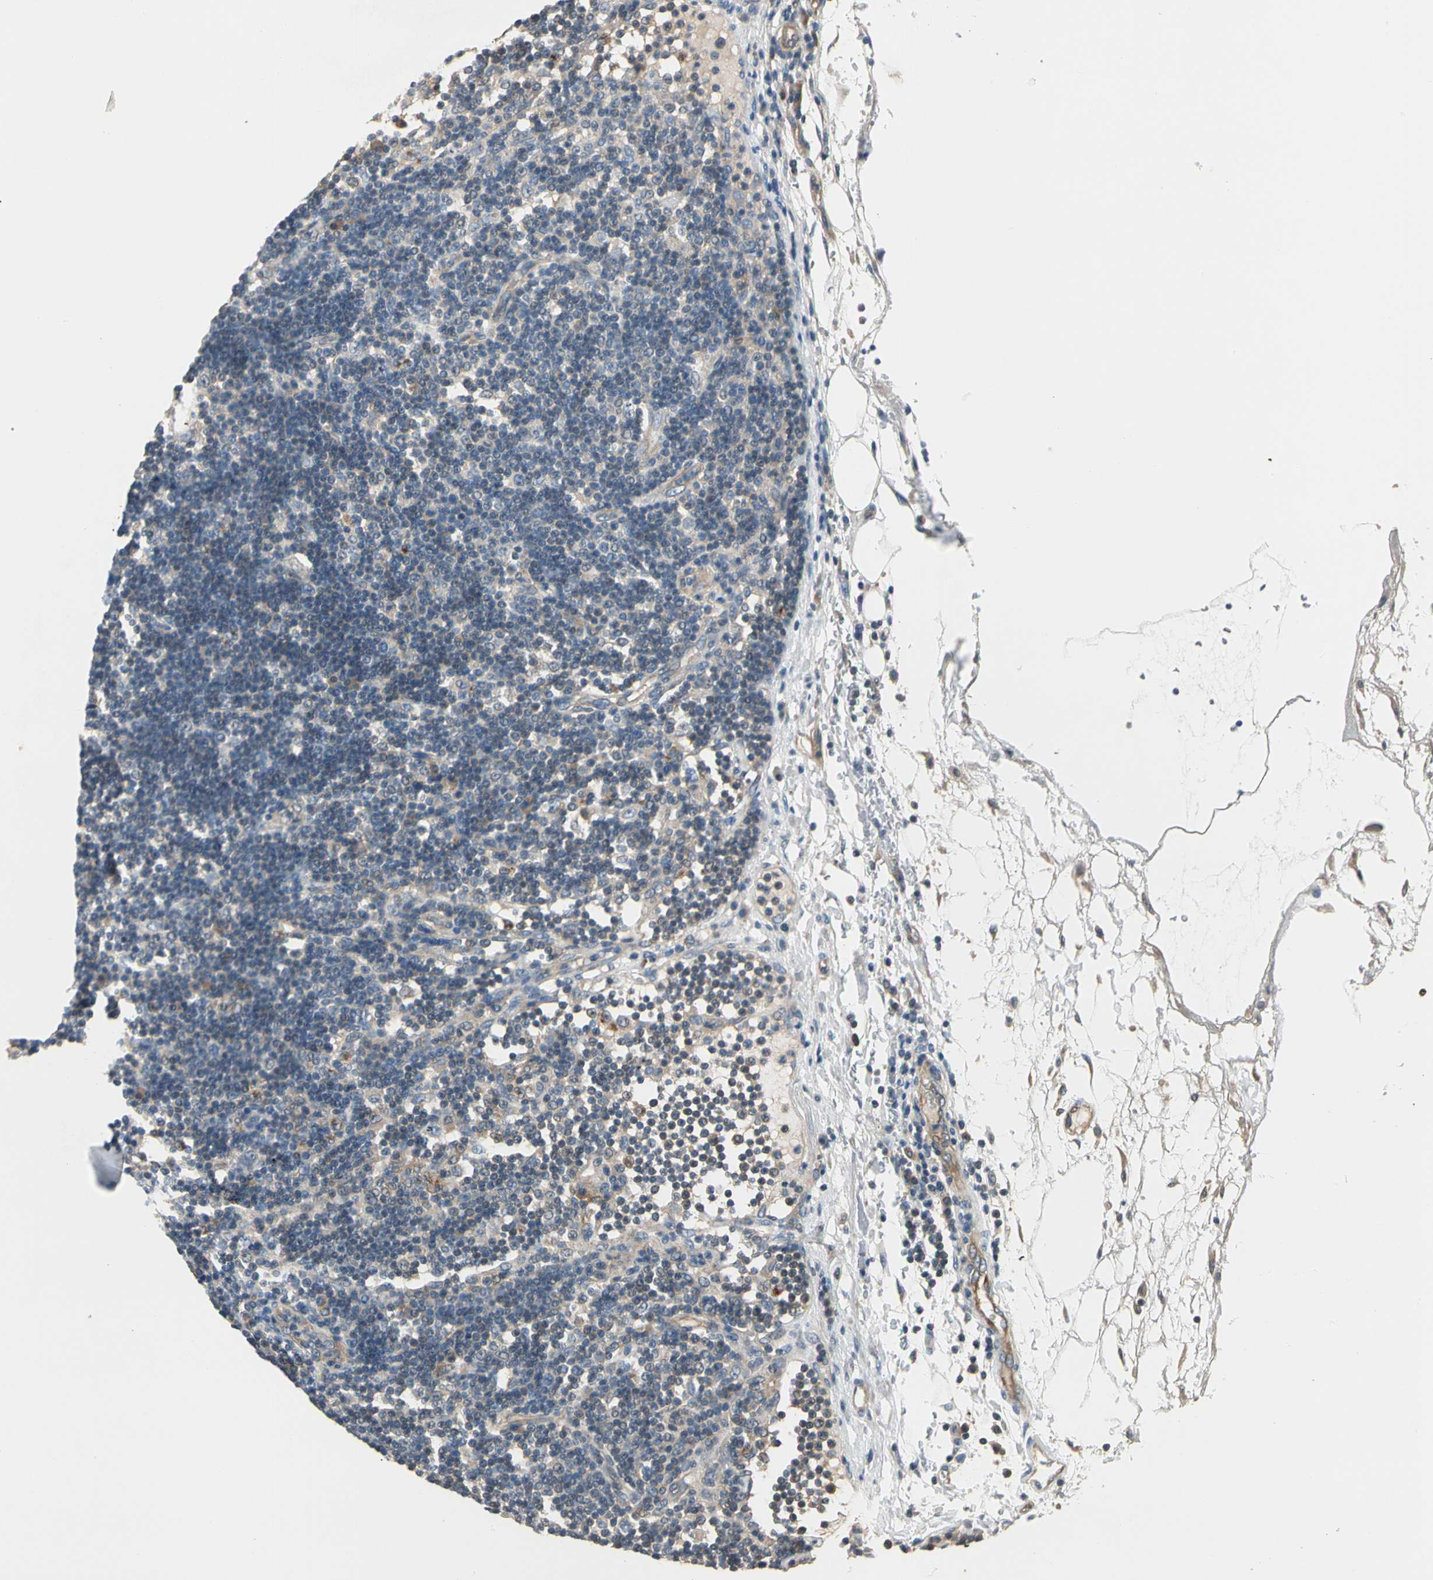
{"staining": {"intensity": "weak", "quantity": "<25%", "location": "cytoplasmic/membranous"}, "tissue": "lymph node", "cell_type": "Germinal center cells", "image_type": "normal", "snomed": [{"axis": "morphology", "description": "Normal tissue, NOS"}, {"axis": "morphology", "description": "Squamous cell carcinoma, metastatic, NOS"}, {"axis": "topography", "description": "Lymph node"}], "caption": "The histopathology image displays no significant positivity in germinal center cells of lymph node. Nuclei are stained in blue.", "gene": "GPR153", "patient": {"sex": "female", "age": 53}}